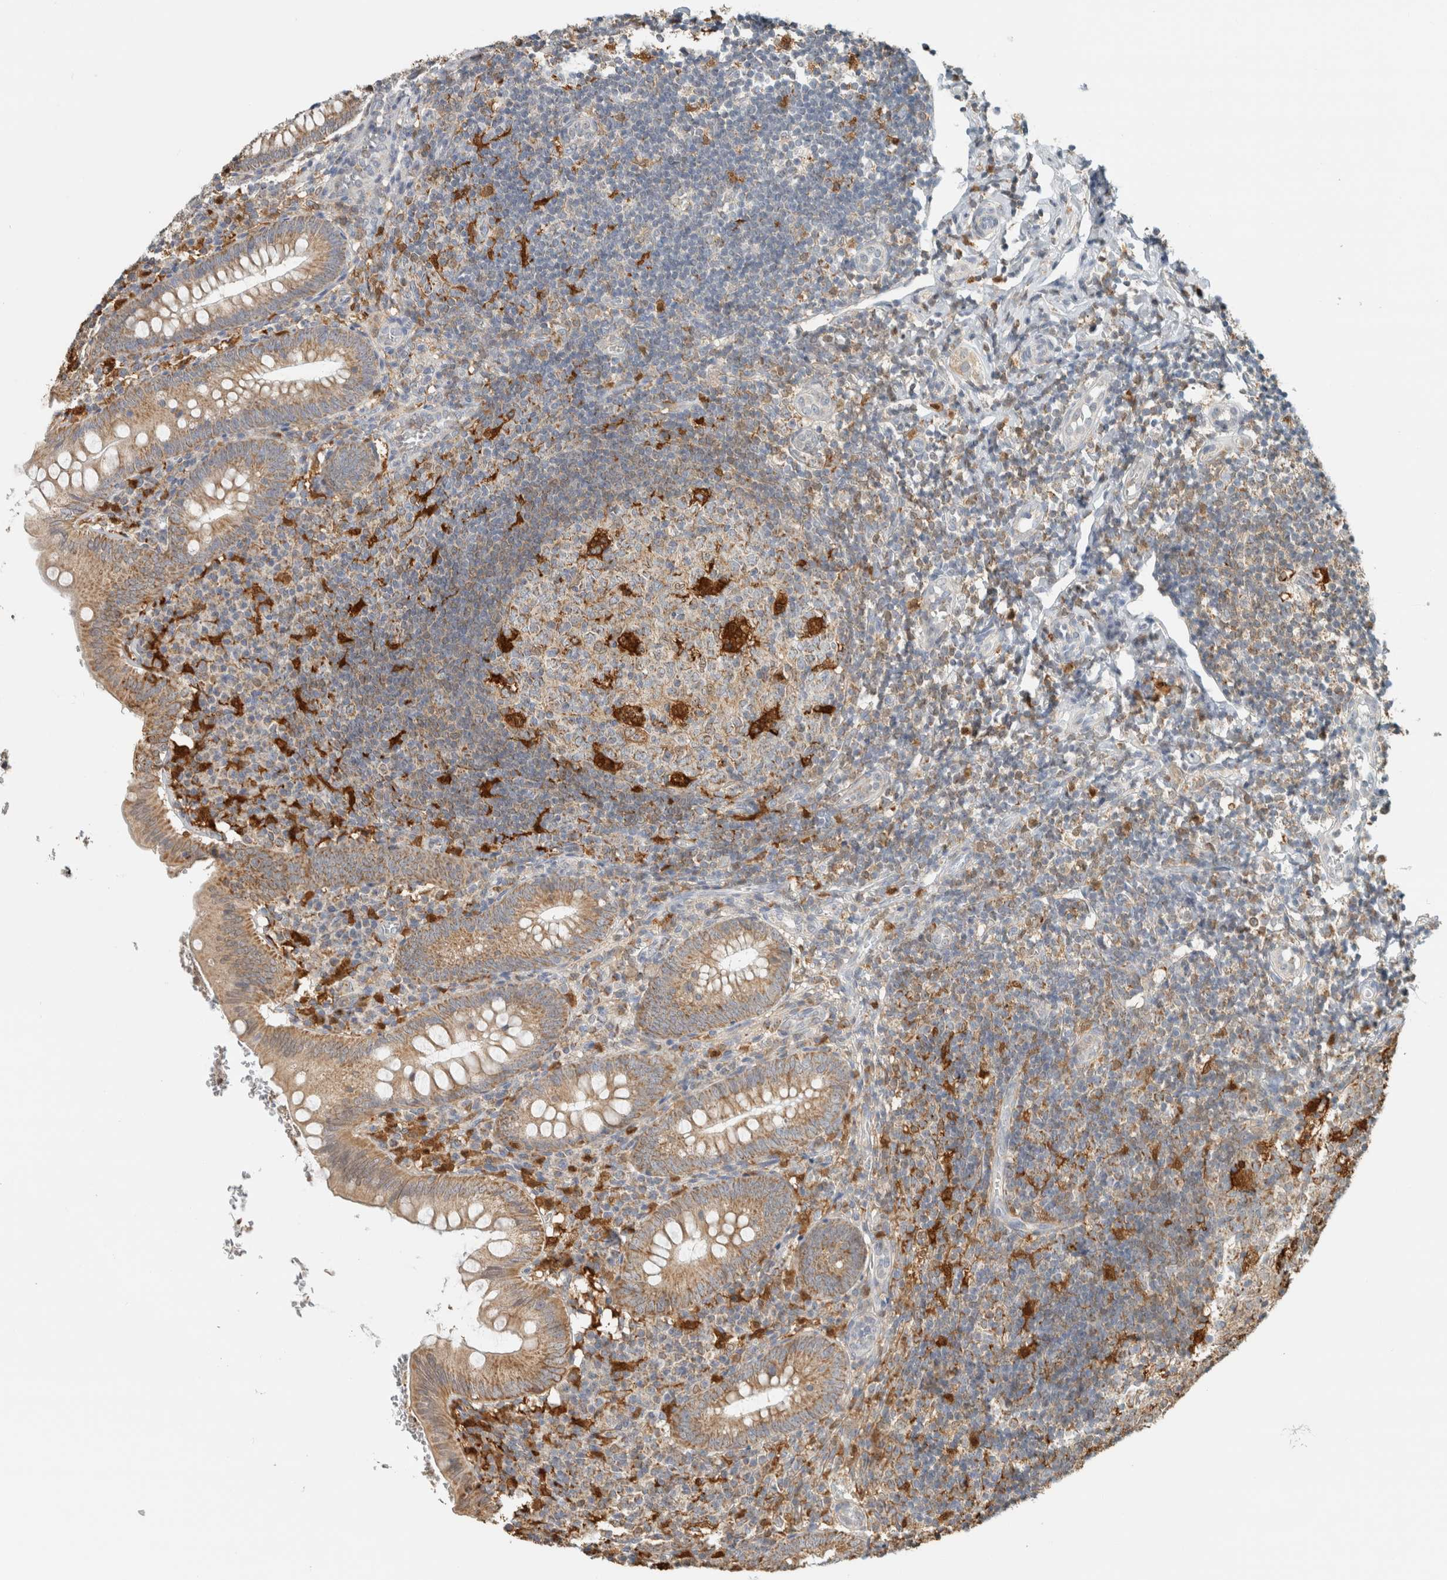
{"staining": {"intensity": "moderate", "quantity": "25%-75%", "location": "cytoplasmic/membranous"}, "tissue": "appendix", "cell_type": "Glandular cells", "image_type": "normal", "snomed": [{"axis": "morphology", "description": "Normal tissue, NOS"}, {"axis": "topography", "description": "Appendix"}], "caption": "Protein staining displays moderate cytoplasmic/membranous expression in approximately 25%-75% of glandular cells in unremarkable appendix. (Brightfield microscopy of DAB IHC at high magnification).", "gene": "CAPG", "patient": {"sex": "male", "age": 8}}